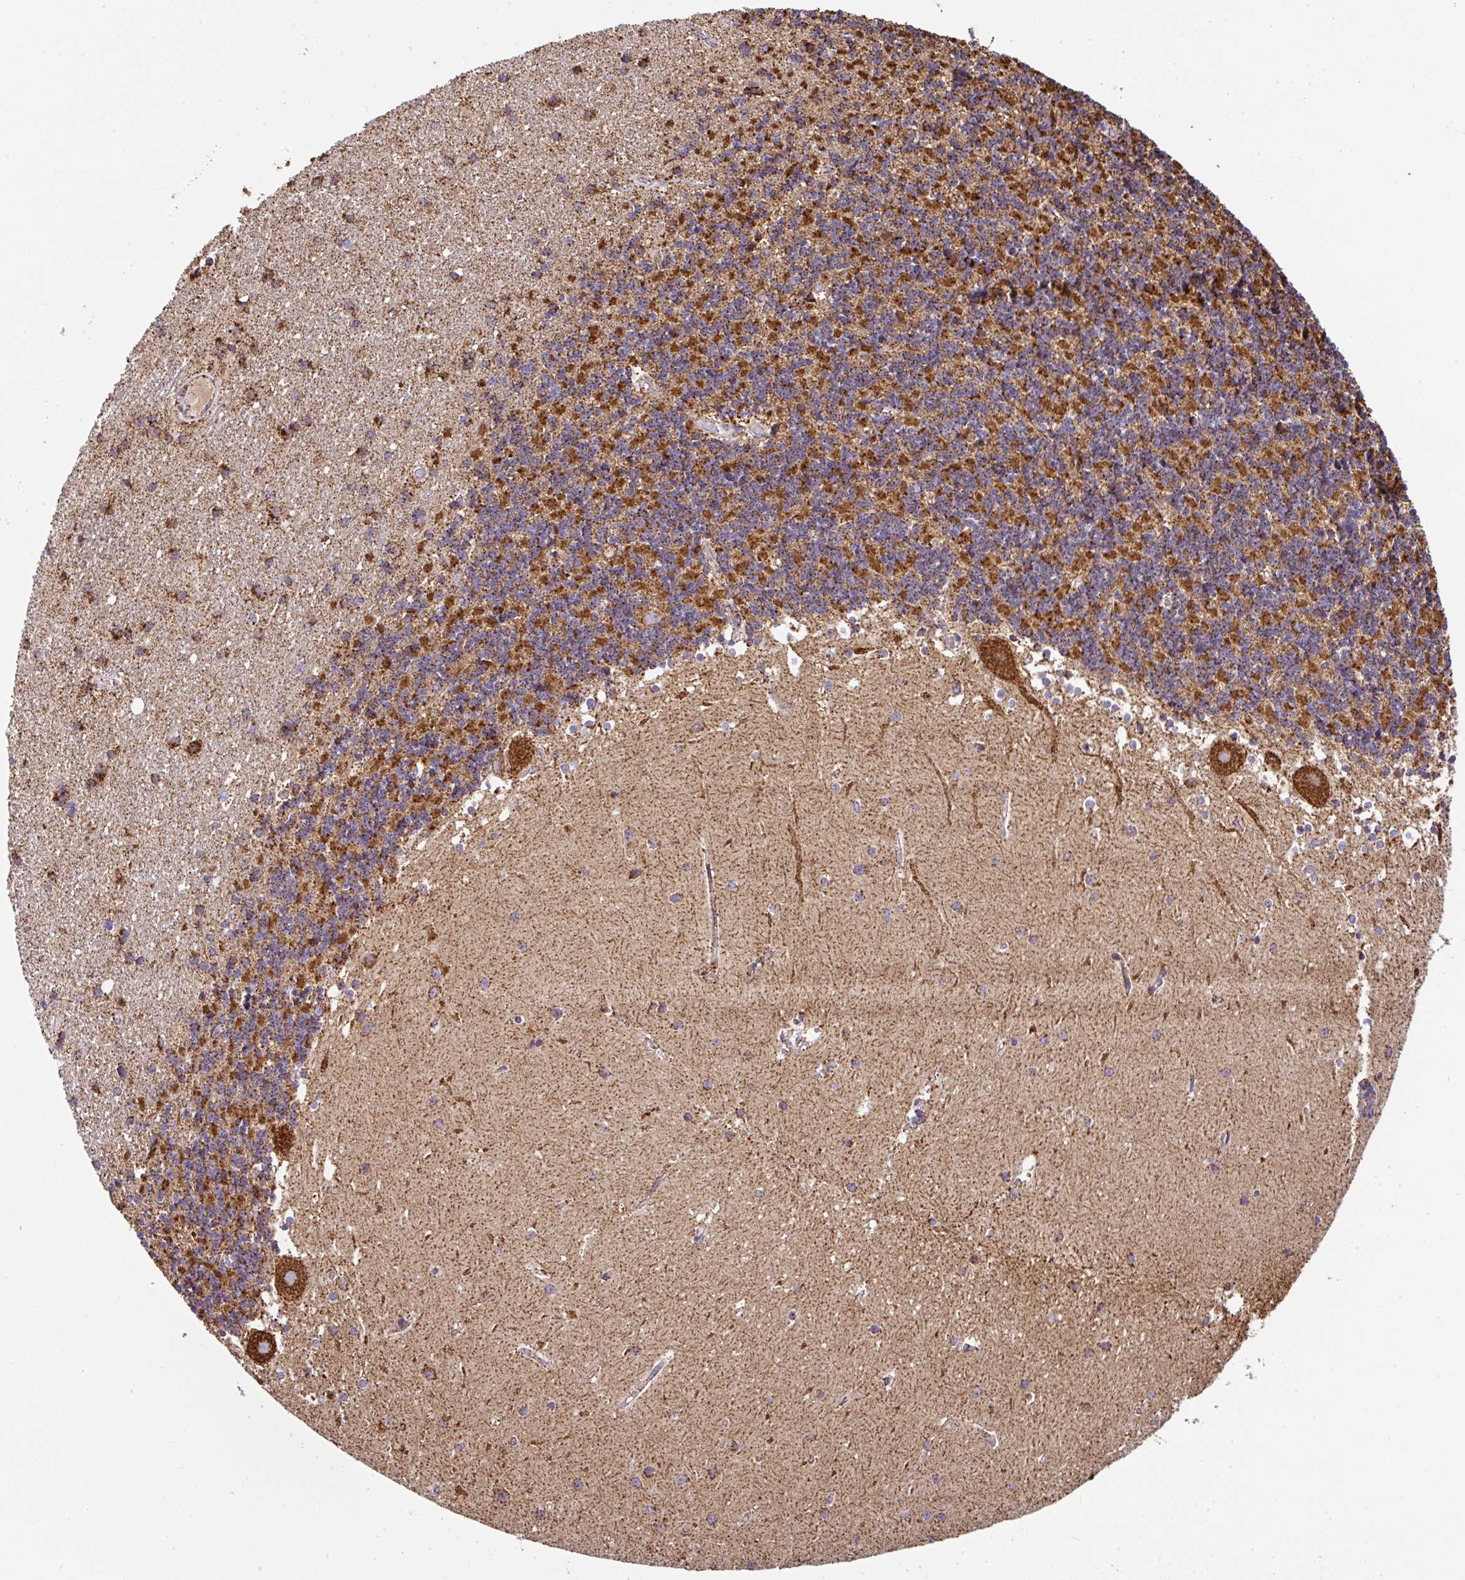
{"staining": {"intensity": "strong", "quantity": ">75%", "location": "cytoplasmic/membranous"}, "tissue": "cerebellum", "cell_type": "Cells in granular layer", "image_type": "normal", "snomed": [{"axis": "morphology", "description": "Normal tissue, NOS"}, {"axis": "topography", "description": "Cerebellum"}], "caption": "A photomicrograph of cerebellum stained for a protein exhibits strong cytoplasmic/membranous brown staining in cells in granular layer.", "gene": "ANKRD33B", "patient": {"sex": "male", "age": 54}}